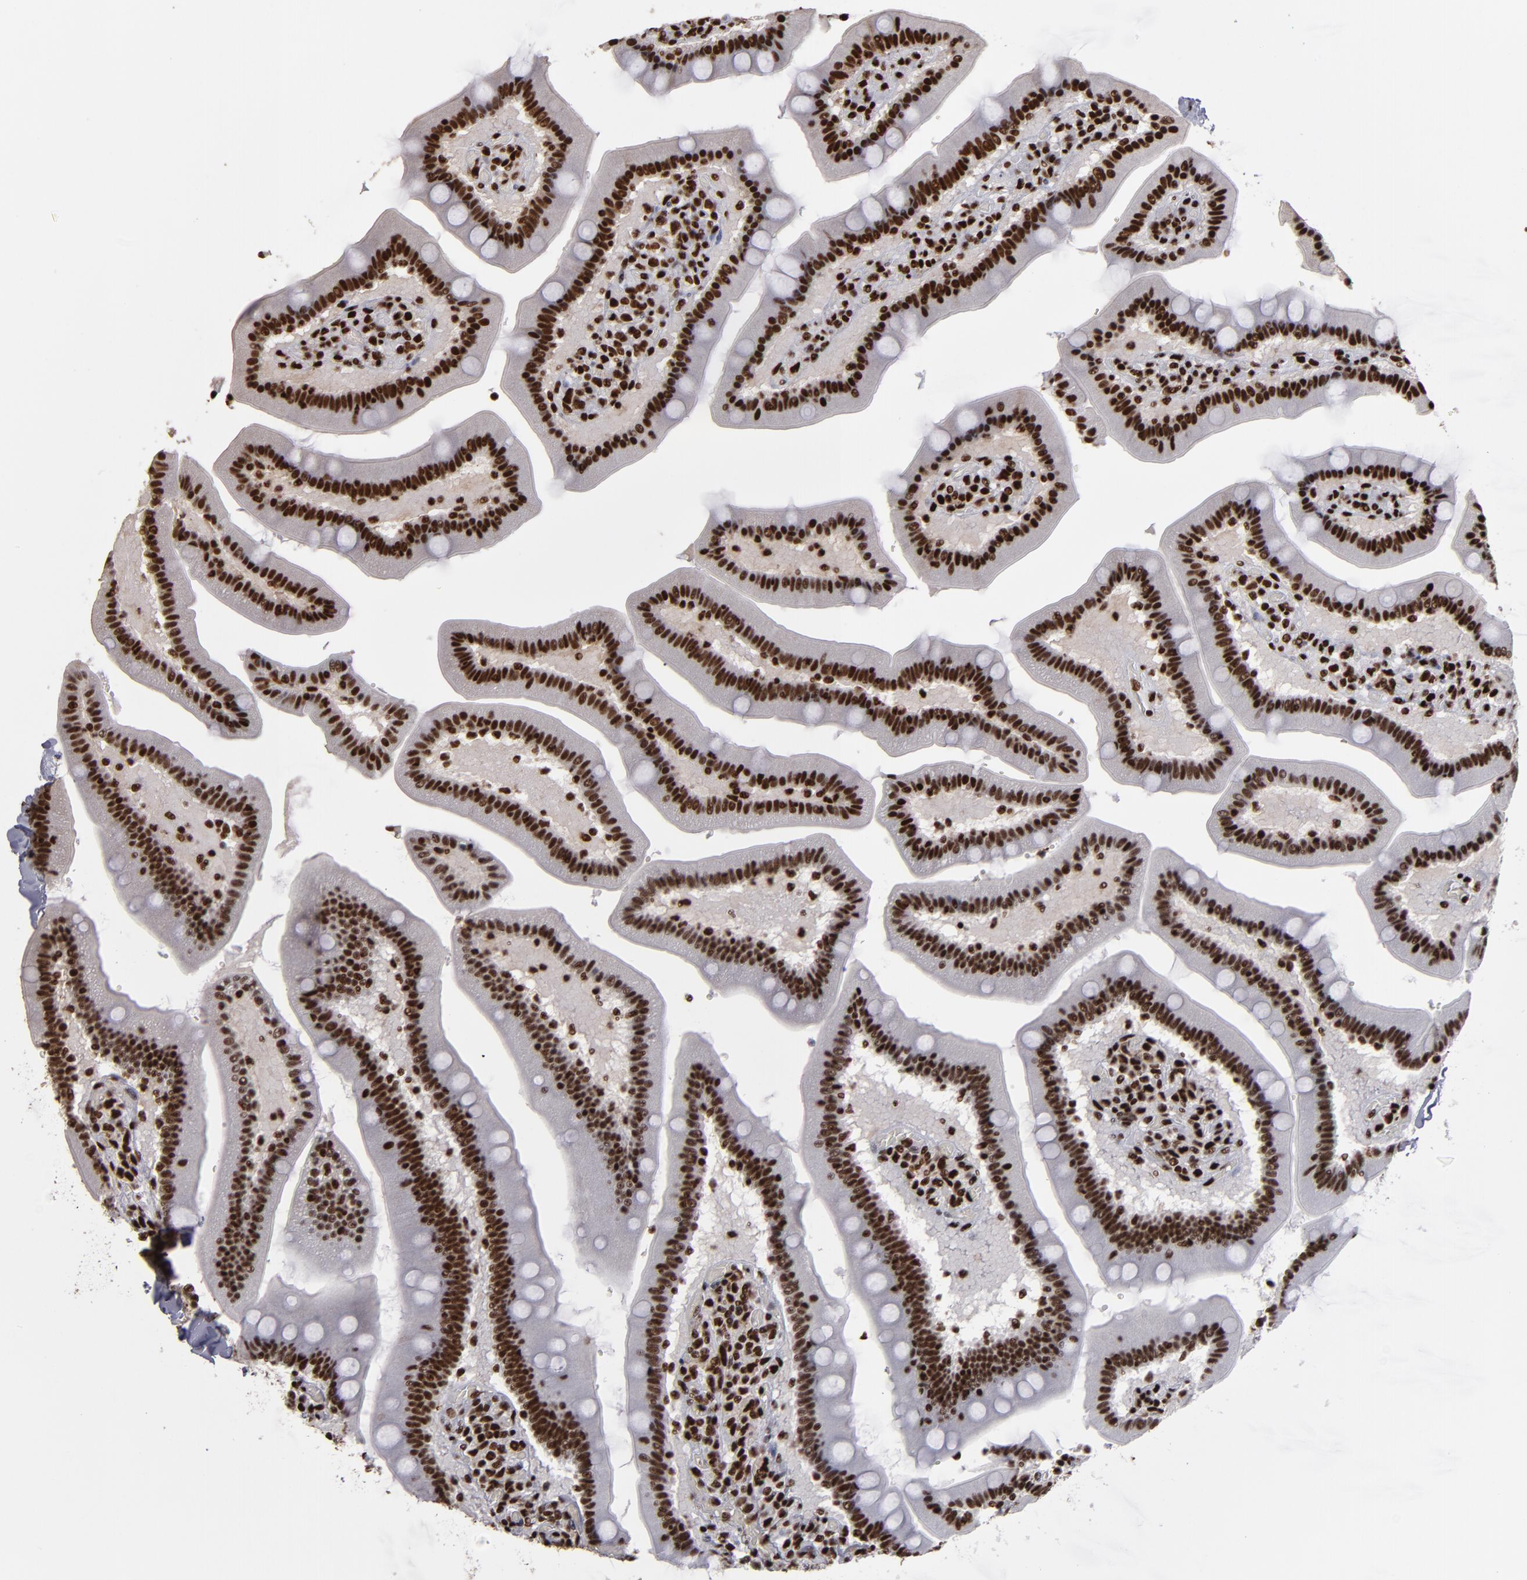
{"staining": {"intensity": "strong", "quantity": ">75%", "location": "nuclear"}, "tissue": "duodenum", "cell_type": "Glandular cells", "image_type": "normal", "snomed": [{"axis": "morphology", "description": "Normal tissue, NOS"}, {"axis": "topography", "description": "Duodenum"}], "caption": "Immunohistochemical staining of normal duodenum displays >75% levels of strong nuclear protein expression in approximately >75% of glandular cells. The protein of interest is stained brown, and the nuclei are stained in blue (DAB (3,3'-diaminobenzidine) IHC with brightfield microscopy, high magnification).", "gene": "MRE11", "patient": {"sex": "male", "age": 66}}